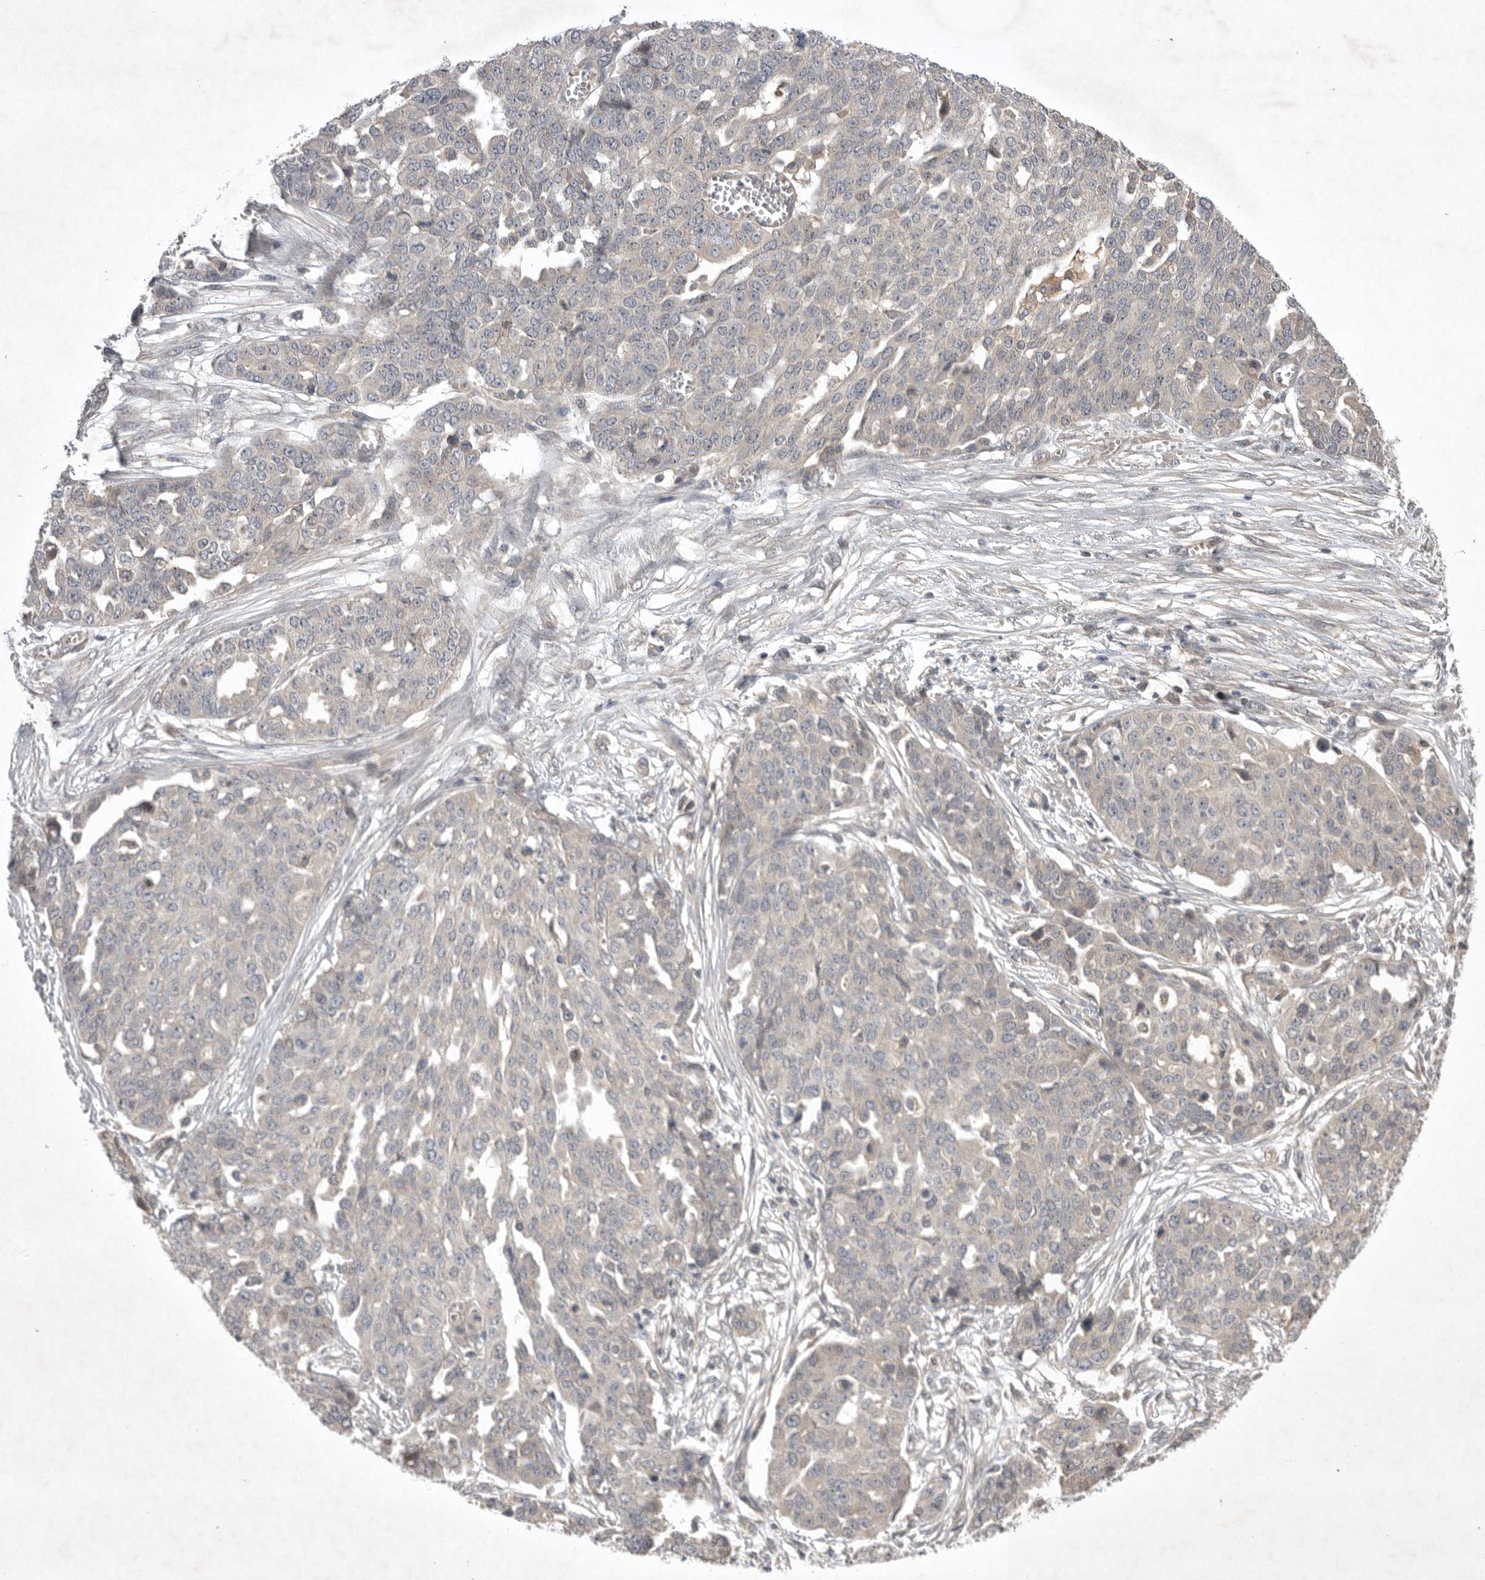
{"staining": {"intensity": "negative", "quantity": "none", "location": "none"}, "tissue": "ovarian cancer", "cell_type": "Tumor cells", "image_type": "cancer", "snomed": [{"axis": "morphology", "description": "Cystadenocarcinoma, serous, NOS"}, {"axis": "topography", "description": "Soft tissue"}, {"axis": "topography", "description": "Ovary"}], "caption": "Ovarian serous cystadenocarcinoma stained for a protein using immunohistochemistry displays no expression tumor cells.", "gene": "NRCAM", "patient": {"sex": "female", "age": 57}}